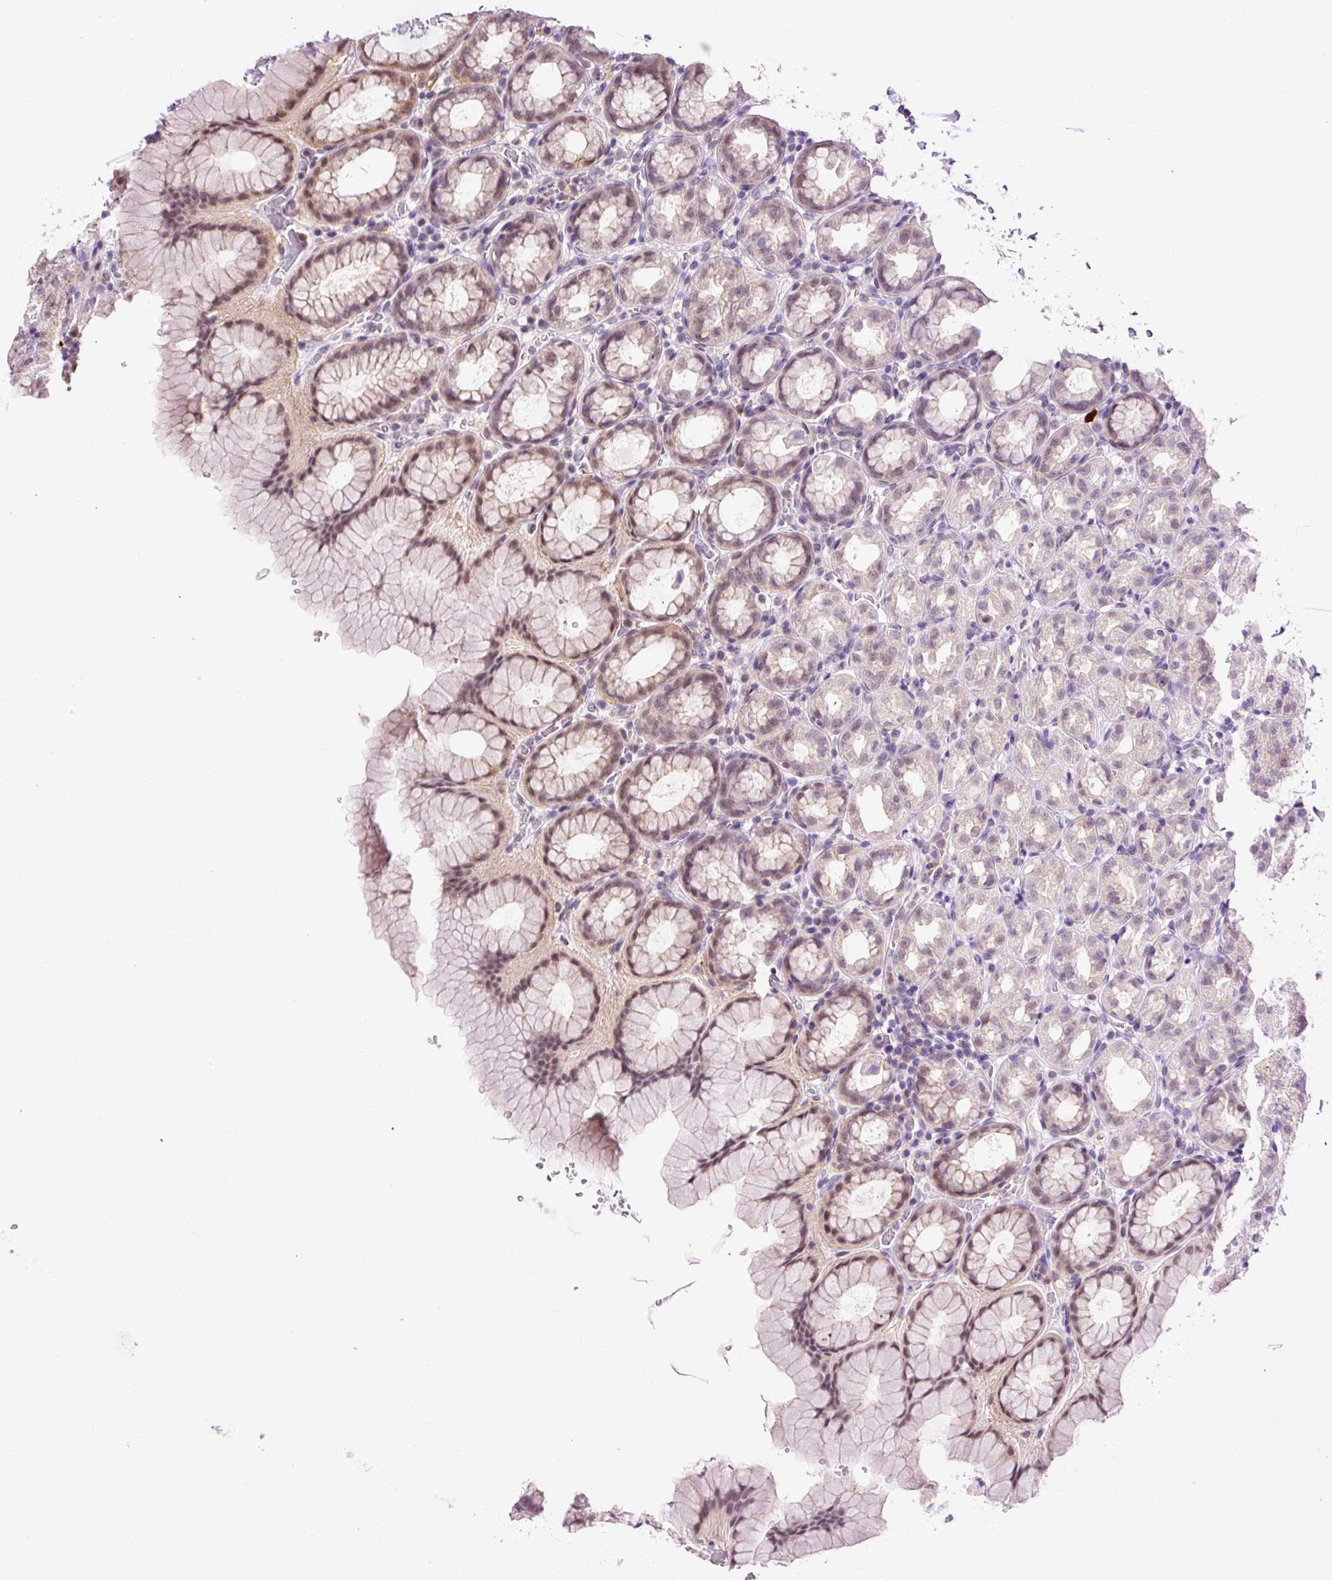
{"staining": {"intensity": "moderate", "quantity": "<25%", "location": "nuclear"}, "tissue": "stomach", "cell_type": "Glandular cells", "image_type": "normal", "snomed": [{"axis": "morphology", "description": "Normal tissue, NOS"}, {"axis": "topography", "description": "Stomach, upper"}], "caption": "This micrograph demonstrates immunohistochemistry staining of unremarkable stomach, with low moderate nuclear positivity in approximately <25% of glandular cells.", "gene": "LY86", "patient": {"sex": "female", "age": 81}}